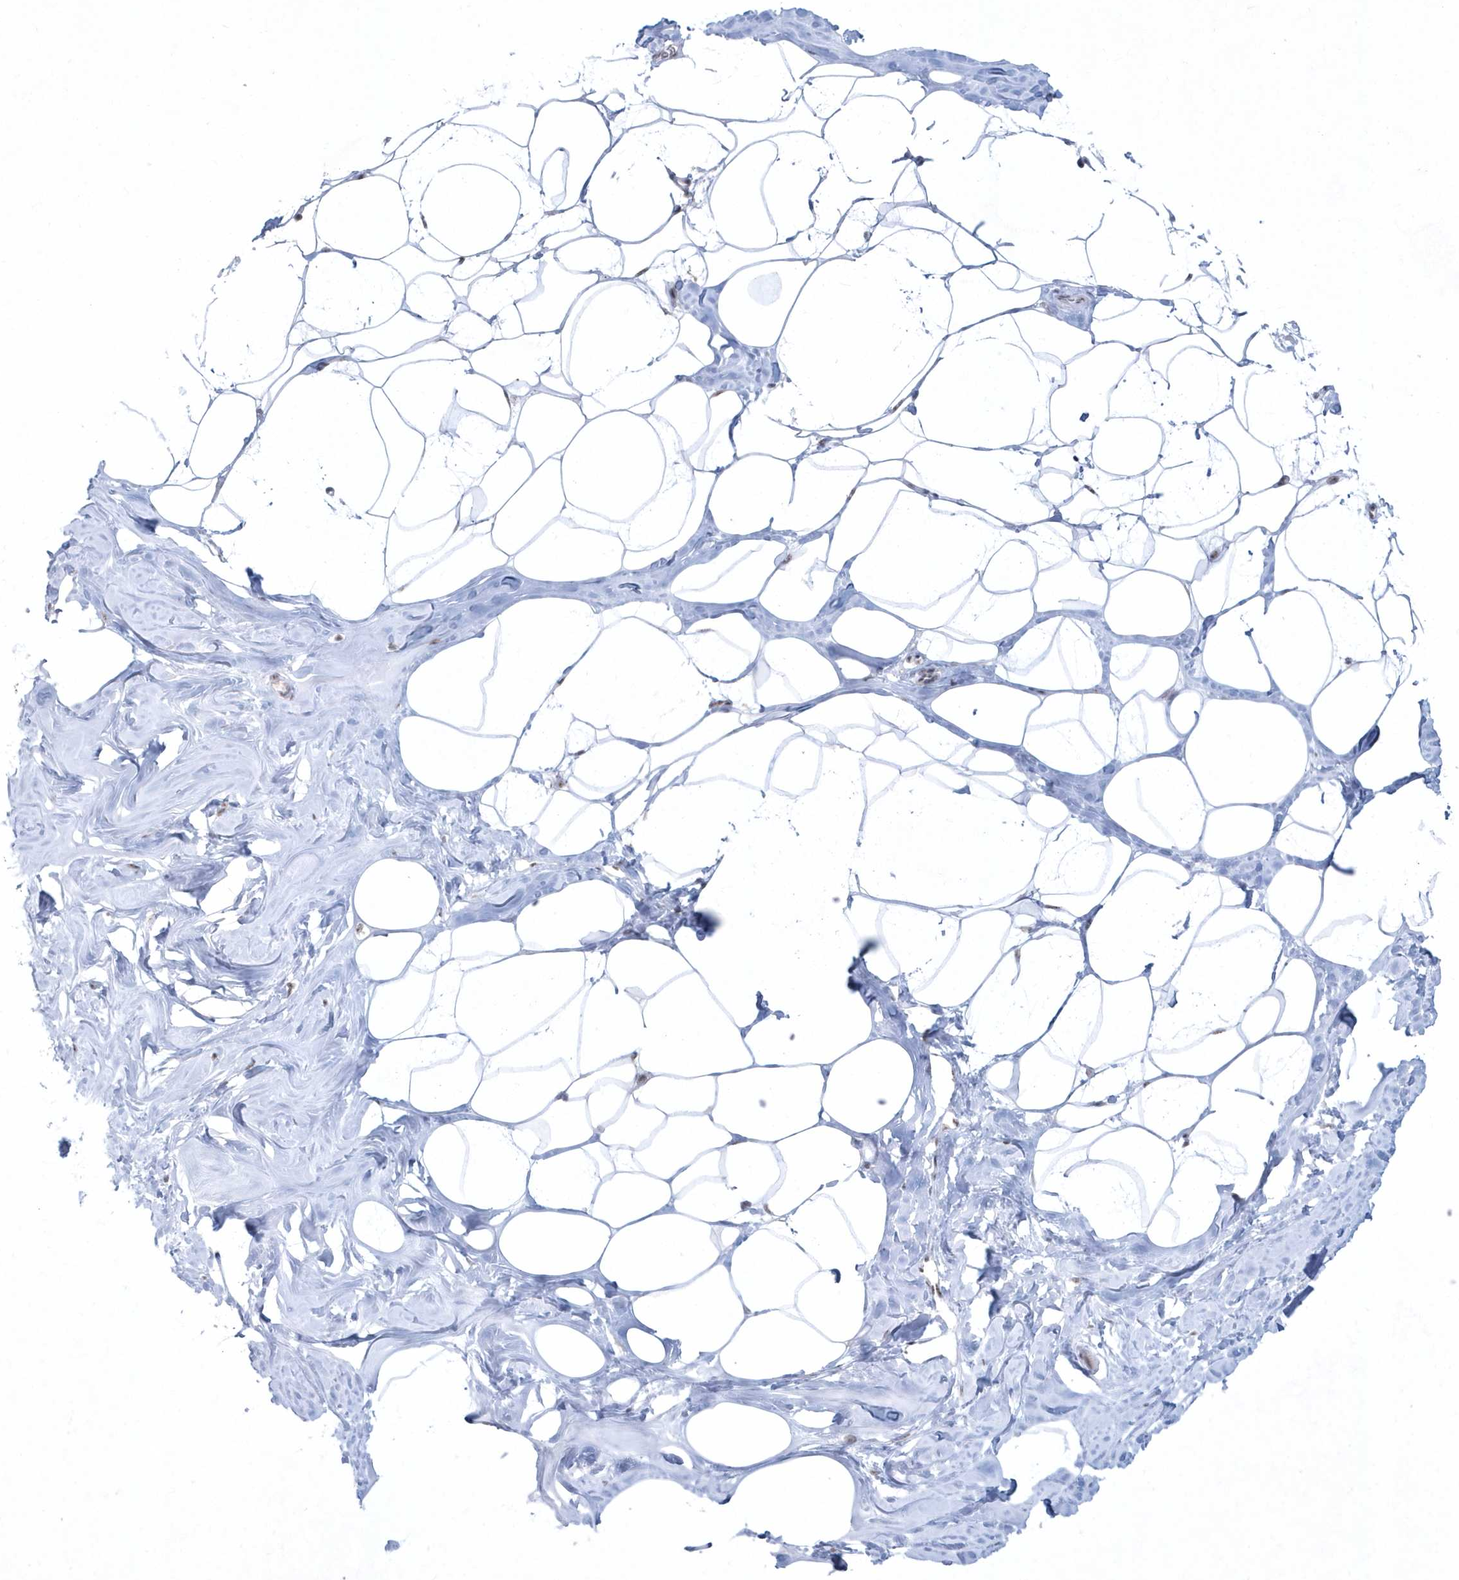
{"staining": {"intensity": "negative", "quantity": "none", "location": "none"}, "tissue": "adipose tissue", "cell_type": "Adipocytes", "image_type": "normal", "snomed": [{"axis": "morphology", "description": "Normal tissue, NOS"}, {"axis": "morphology", "description": "Fibrosis, NOS"}, {"axis": "topography", "description": "Breast"}, {"axis": "topography", "description": "Adipose tissue"}], "caption": "Protein analysis of benign adipose tissue shows no significant positivity in adipocytes.", "gene": "KDM6B", "patient": {"sex": "female", "age": 39}}